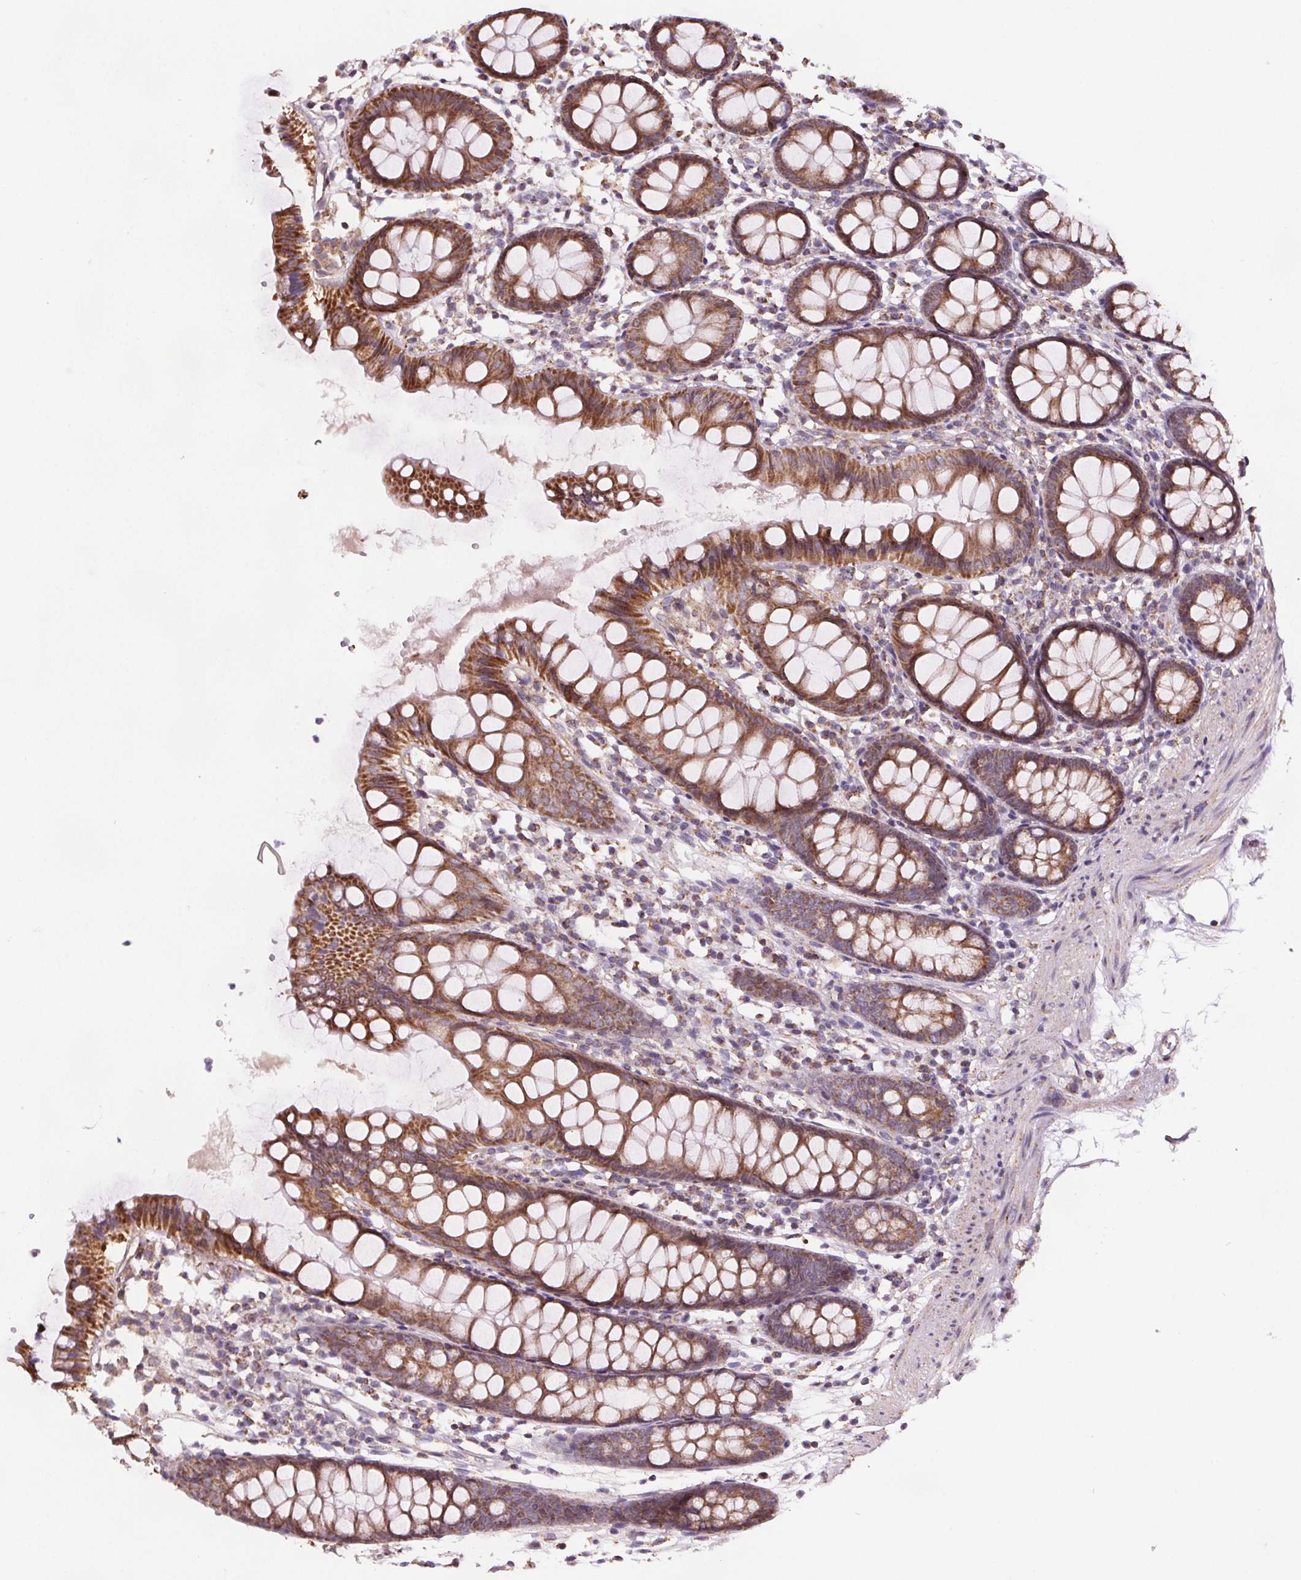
{"staining": {"intensity": "negative", "quantity": "none", "location": "none"}, "tissue": "colon", "cell_type": "Endothelial cells", "image_type": "normal", "snomed": [{"axis": "morphology", "description": "Normal tissue, NOS"}, {"axis": "topography", "description": "Colon"}], "caption": "This is an IHC histopathology image of benign colon. There is no positivity in endothelial cells.", "gene": "SUCLA2", "patient": {"sex": "female", "age": 84}}